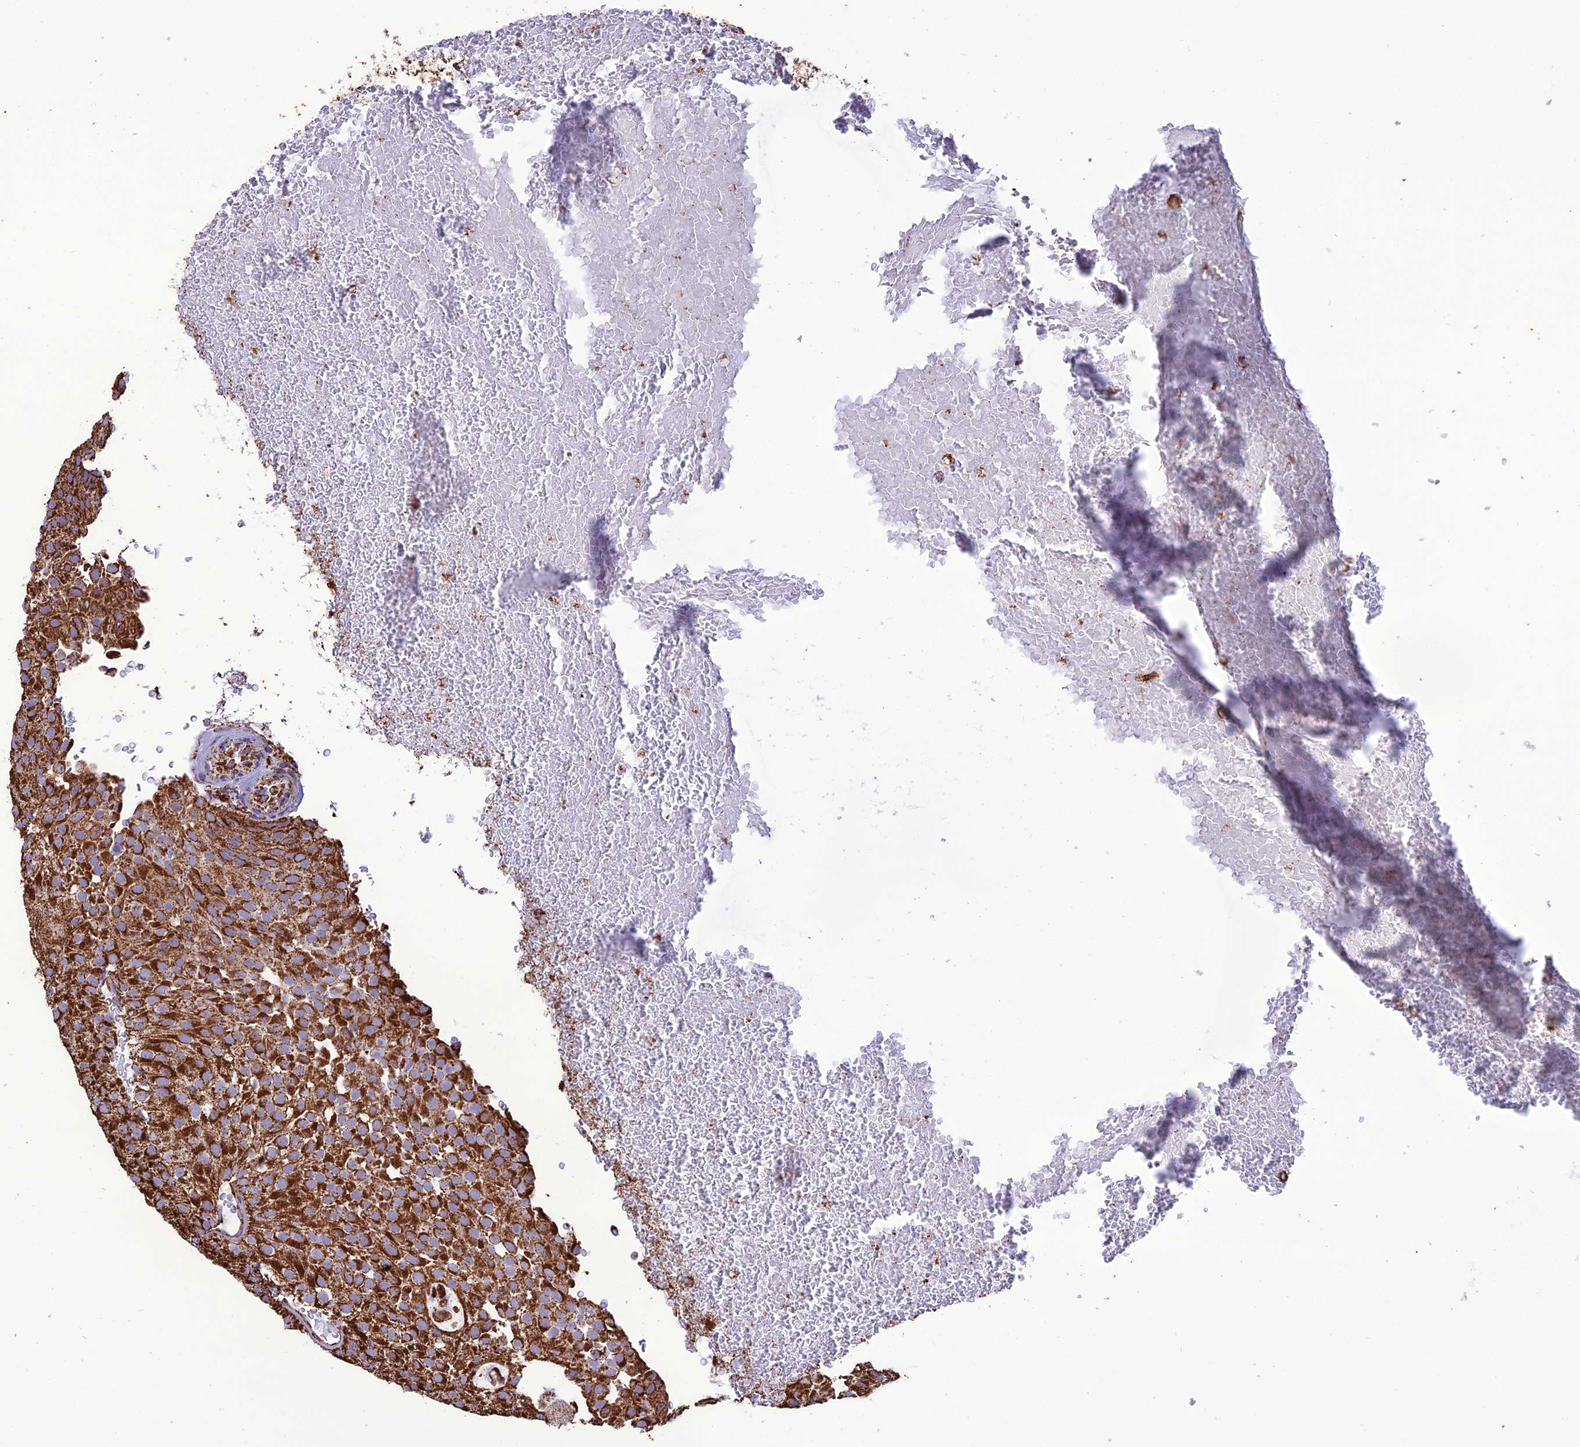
{"staining": {"intensity": "strong", "quantity": ">75%", "location": "cytoplasmic/membranous"}, "tissue": "urothelial cancer", "cell_type": "Tumor cells", "image_type": "cancer", "snomed": [{"axis": "morphology", "description": "Urothelial carcinoma, Low grade"}, {"axis": "topography", "description": "Urinary bladder"}], "caption": "Urothelial cancer was stained to show a protein in brown. There is high levels of strong cytoplasmic/membranous expression in about >75% of tumor cells. Immunohistochemistry (ihc) stains the protein of interest in brown and the nuclei are stained blue.", "gene": "NDUFAF1", "patient": {"sex": "male", "age": 78}}